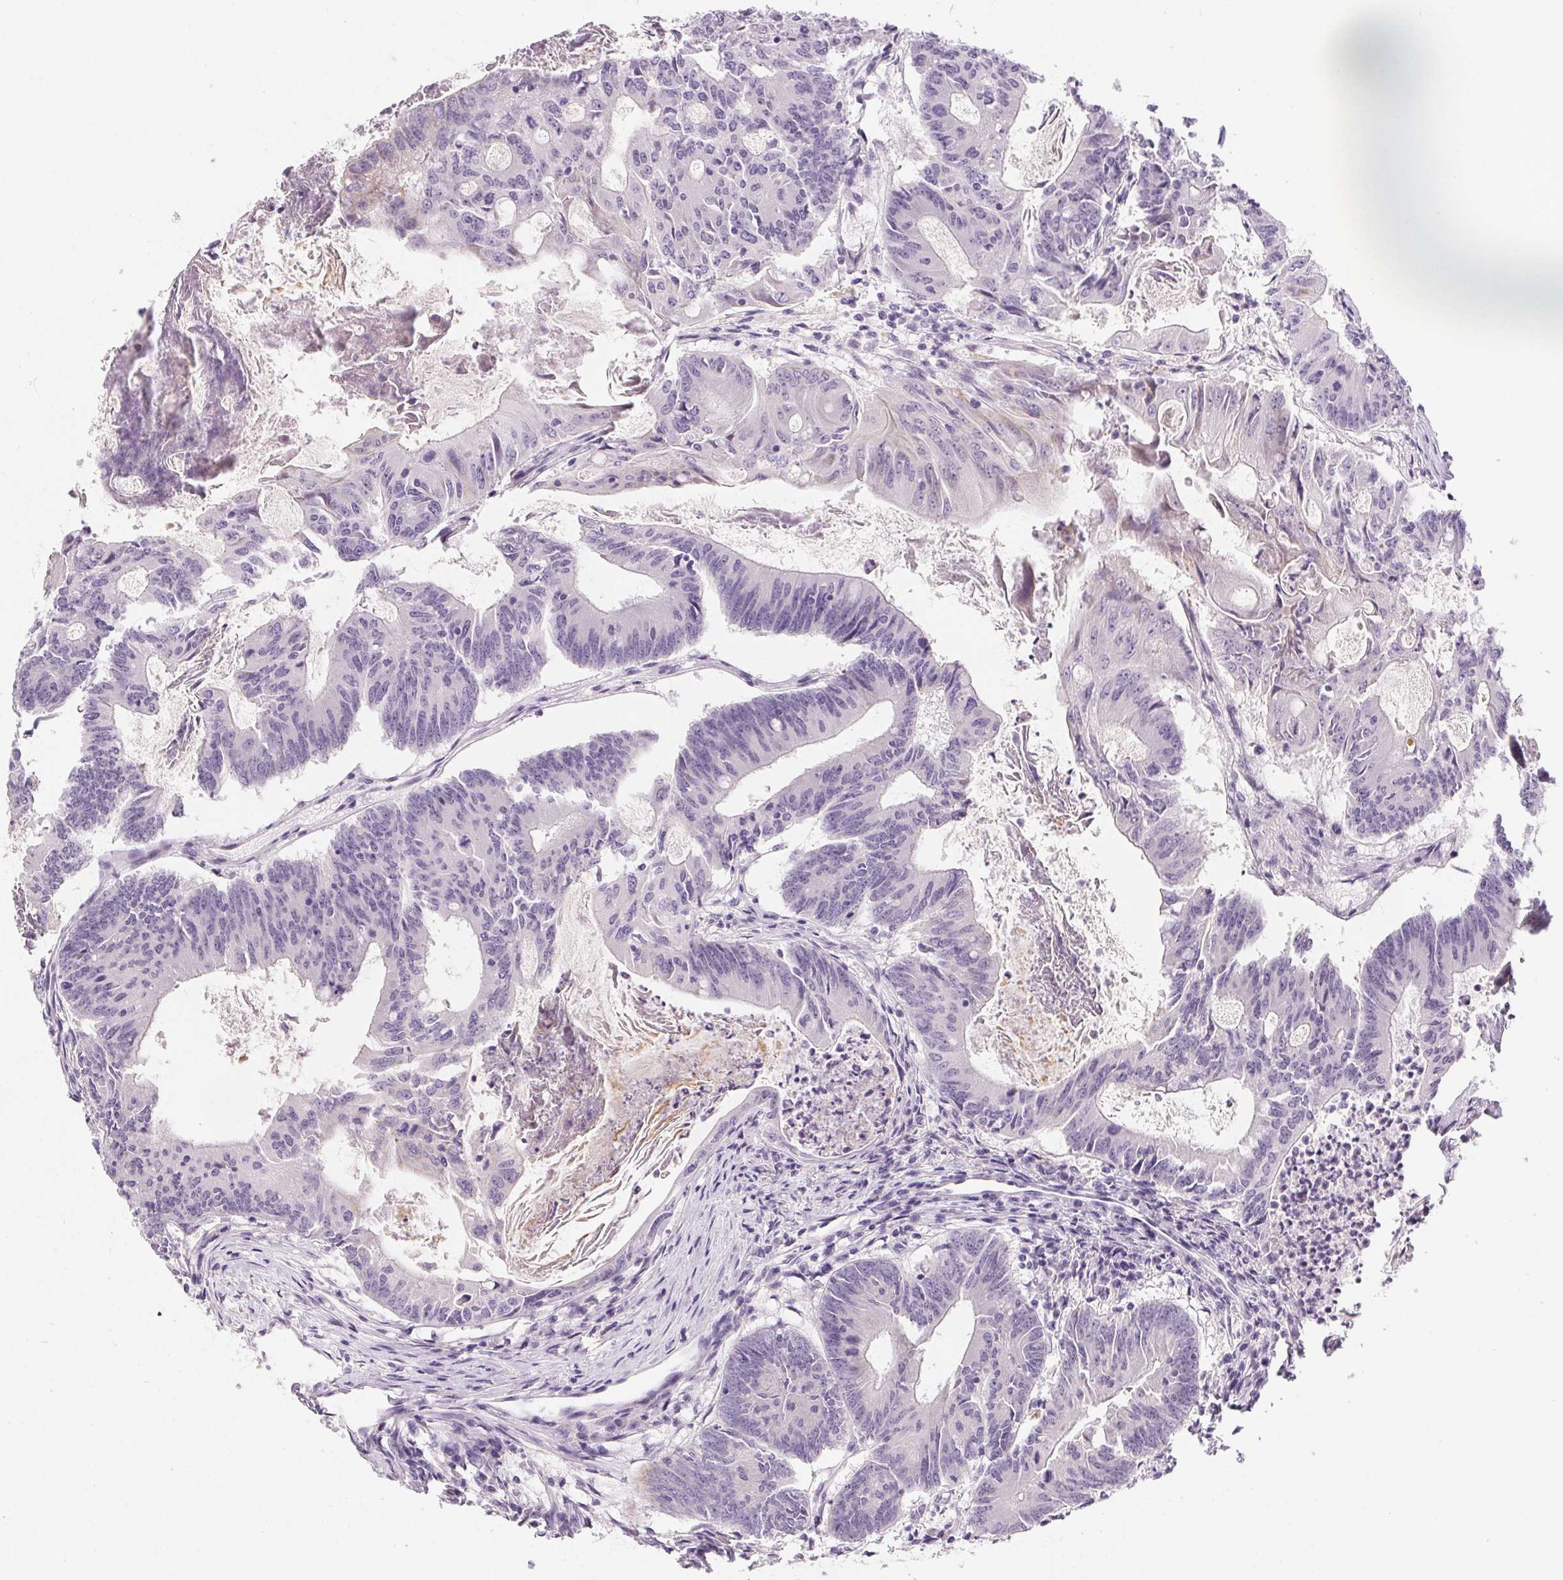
{"staining": {"intensity": "negative", "quantity": "none", "location": "none"}, "tissue": "colorectal cancer", "cell_type": "Tumor cells", "image_type": "cancer", "snomed": [{"axis": "morphology", "description": "Adenocarcinoma, NOS"}, {"axis": "topography", "description": "Colon"}], "caption": "A high-resolution image shows immunohistochemistry staining of colorectal cancer (adenocarcinoma), which demonstrates no significant positivity in tumor cells.", "gene": "GSDMC", "patient": {"sex": "female", "age": 70}}